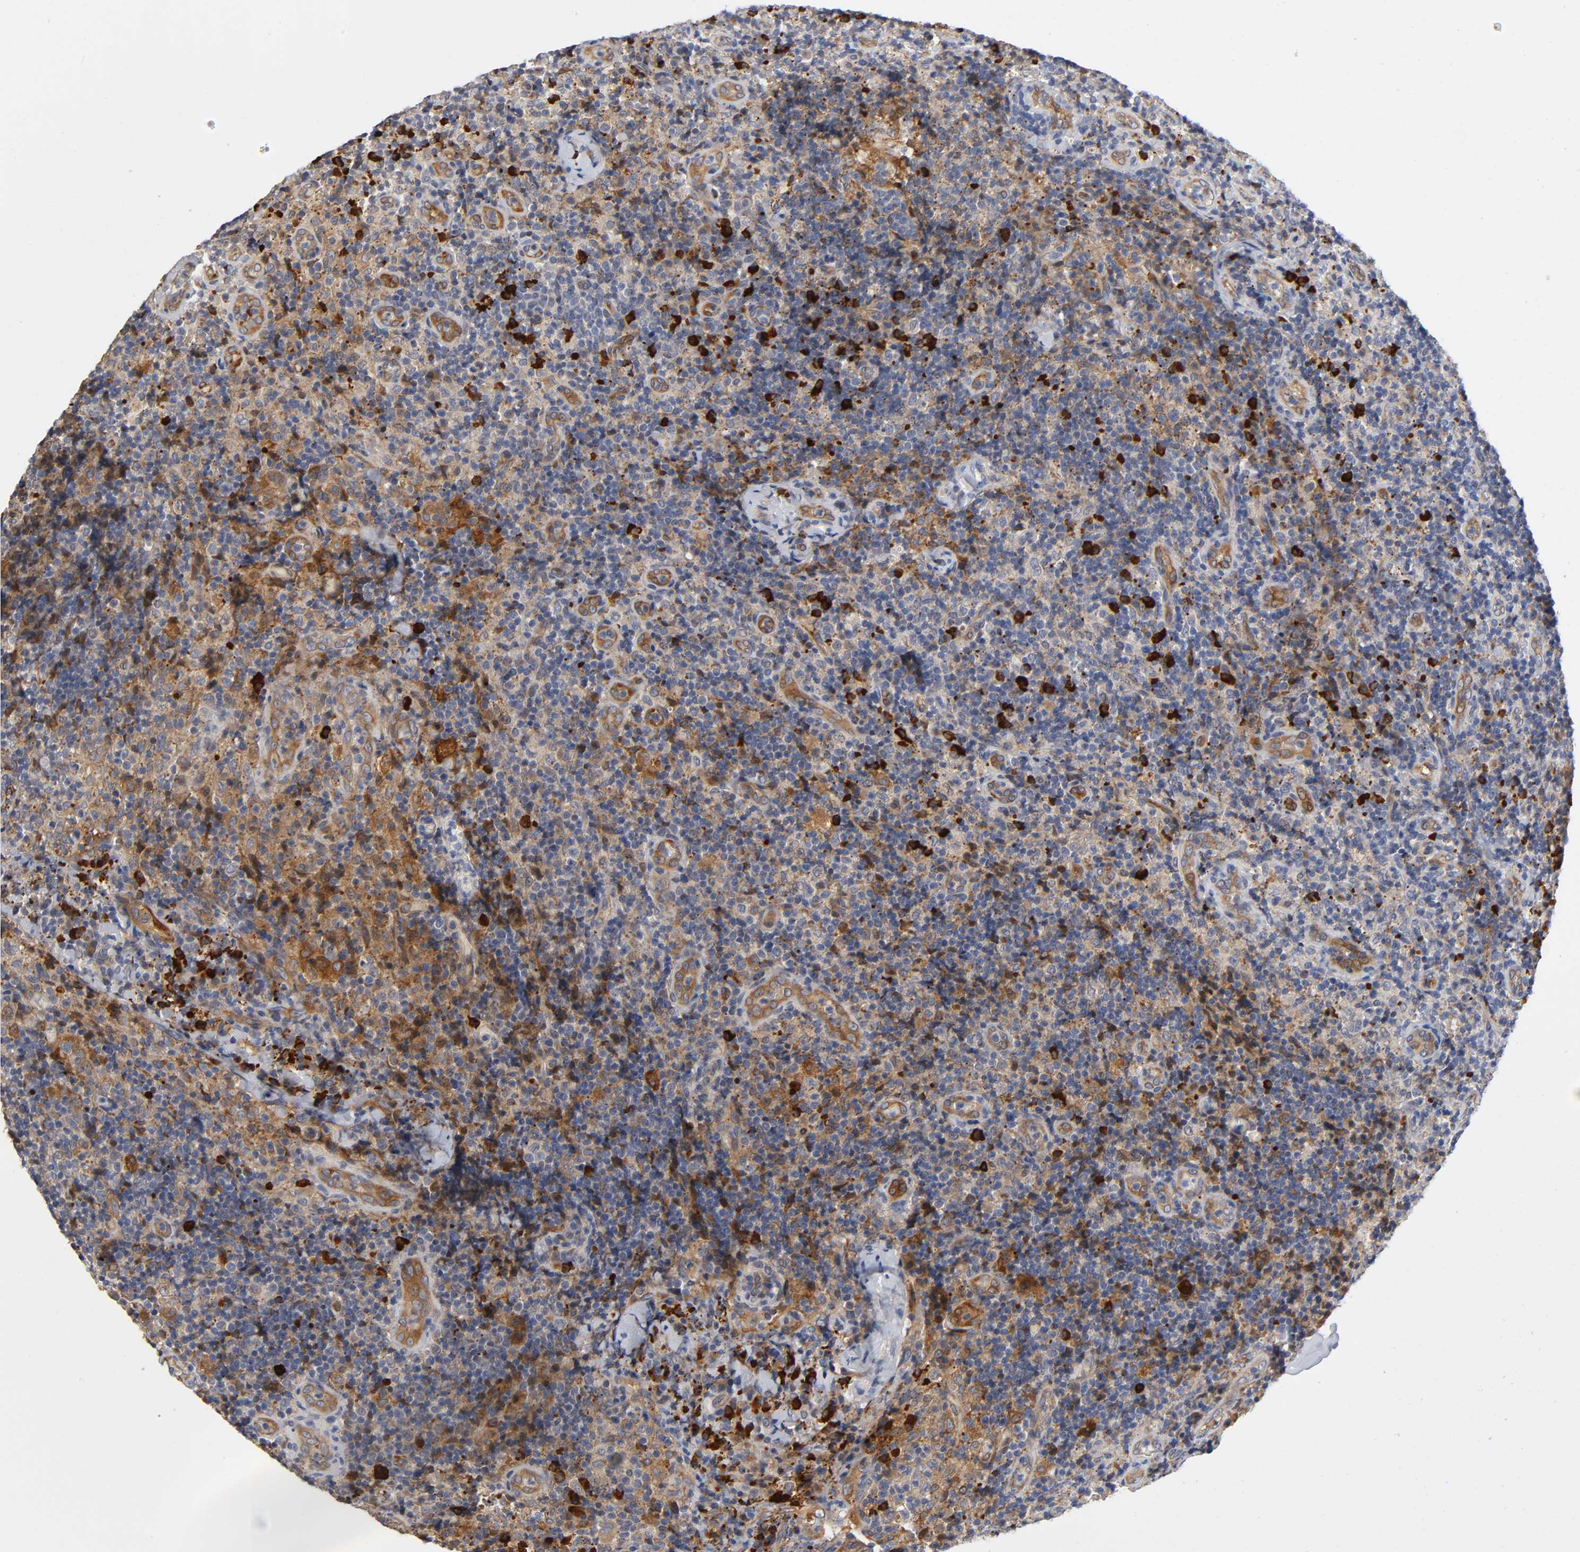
{"staining": {"intensity": "strong", "quantity": "<25%", "location": "cytoplasmic/membranous"}, "tissue": "lymph node", "cell_type": "Germinal center cells", "image_type": "normal", "snomed": [{"axis": "morphology", "description": "Normal tissue, NOS"}, {"axis": "morphology", "description": "Inflammation, NOS"}, {"axis": "topography", "description": "Lymph node"}], "caption": "Immunohistochemical staining of unremarkable lymph node reveals <25% levels of strong cytoplasmic/membranous protein staining in approximately <25% of germinal center cells. (Brightfield microscopy of DAB IHC at high magnification).", "gene": "NOVA1", "patient": {"sex": "male", "age": 46}}